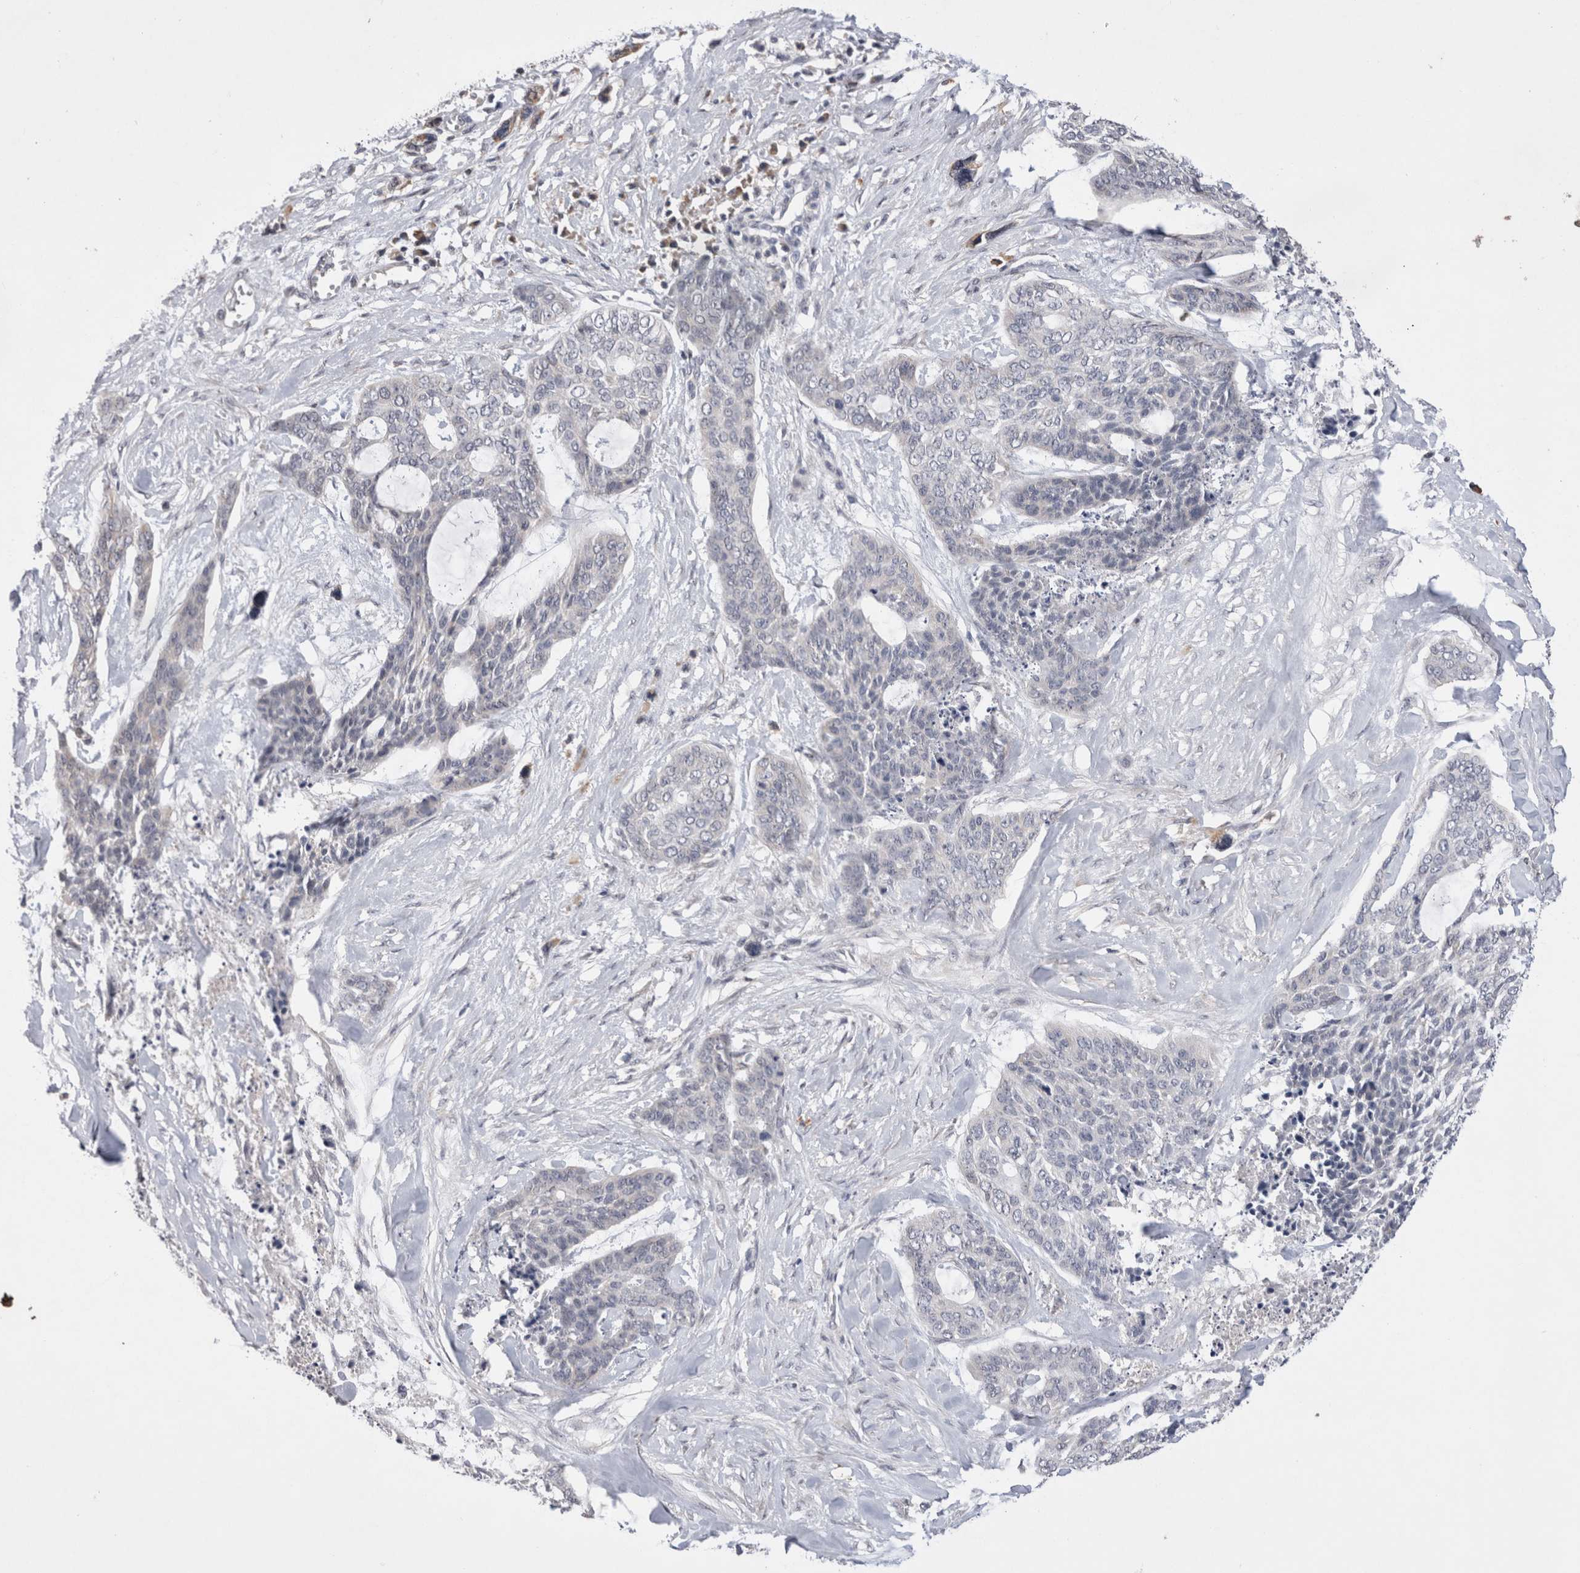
{"staining": {"intensity": "negative", "quantity": "none", "location": "none"}, "tissue": "skin cancer", "cell_type": "Tumor cells", "image_type": "cancer", "snomed": [{"axis": "morphology", "description": "Basal cell carcinoma"}, {"axis": "topography", "description": "Skin"}], "caption": "Skin cancer (basal cell carcinoma) stained for a protein using IHC reveals no positivity tumor cells.", "gene": "VSIG4", "patient": {"sex": "female", "age": 64}}